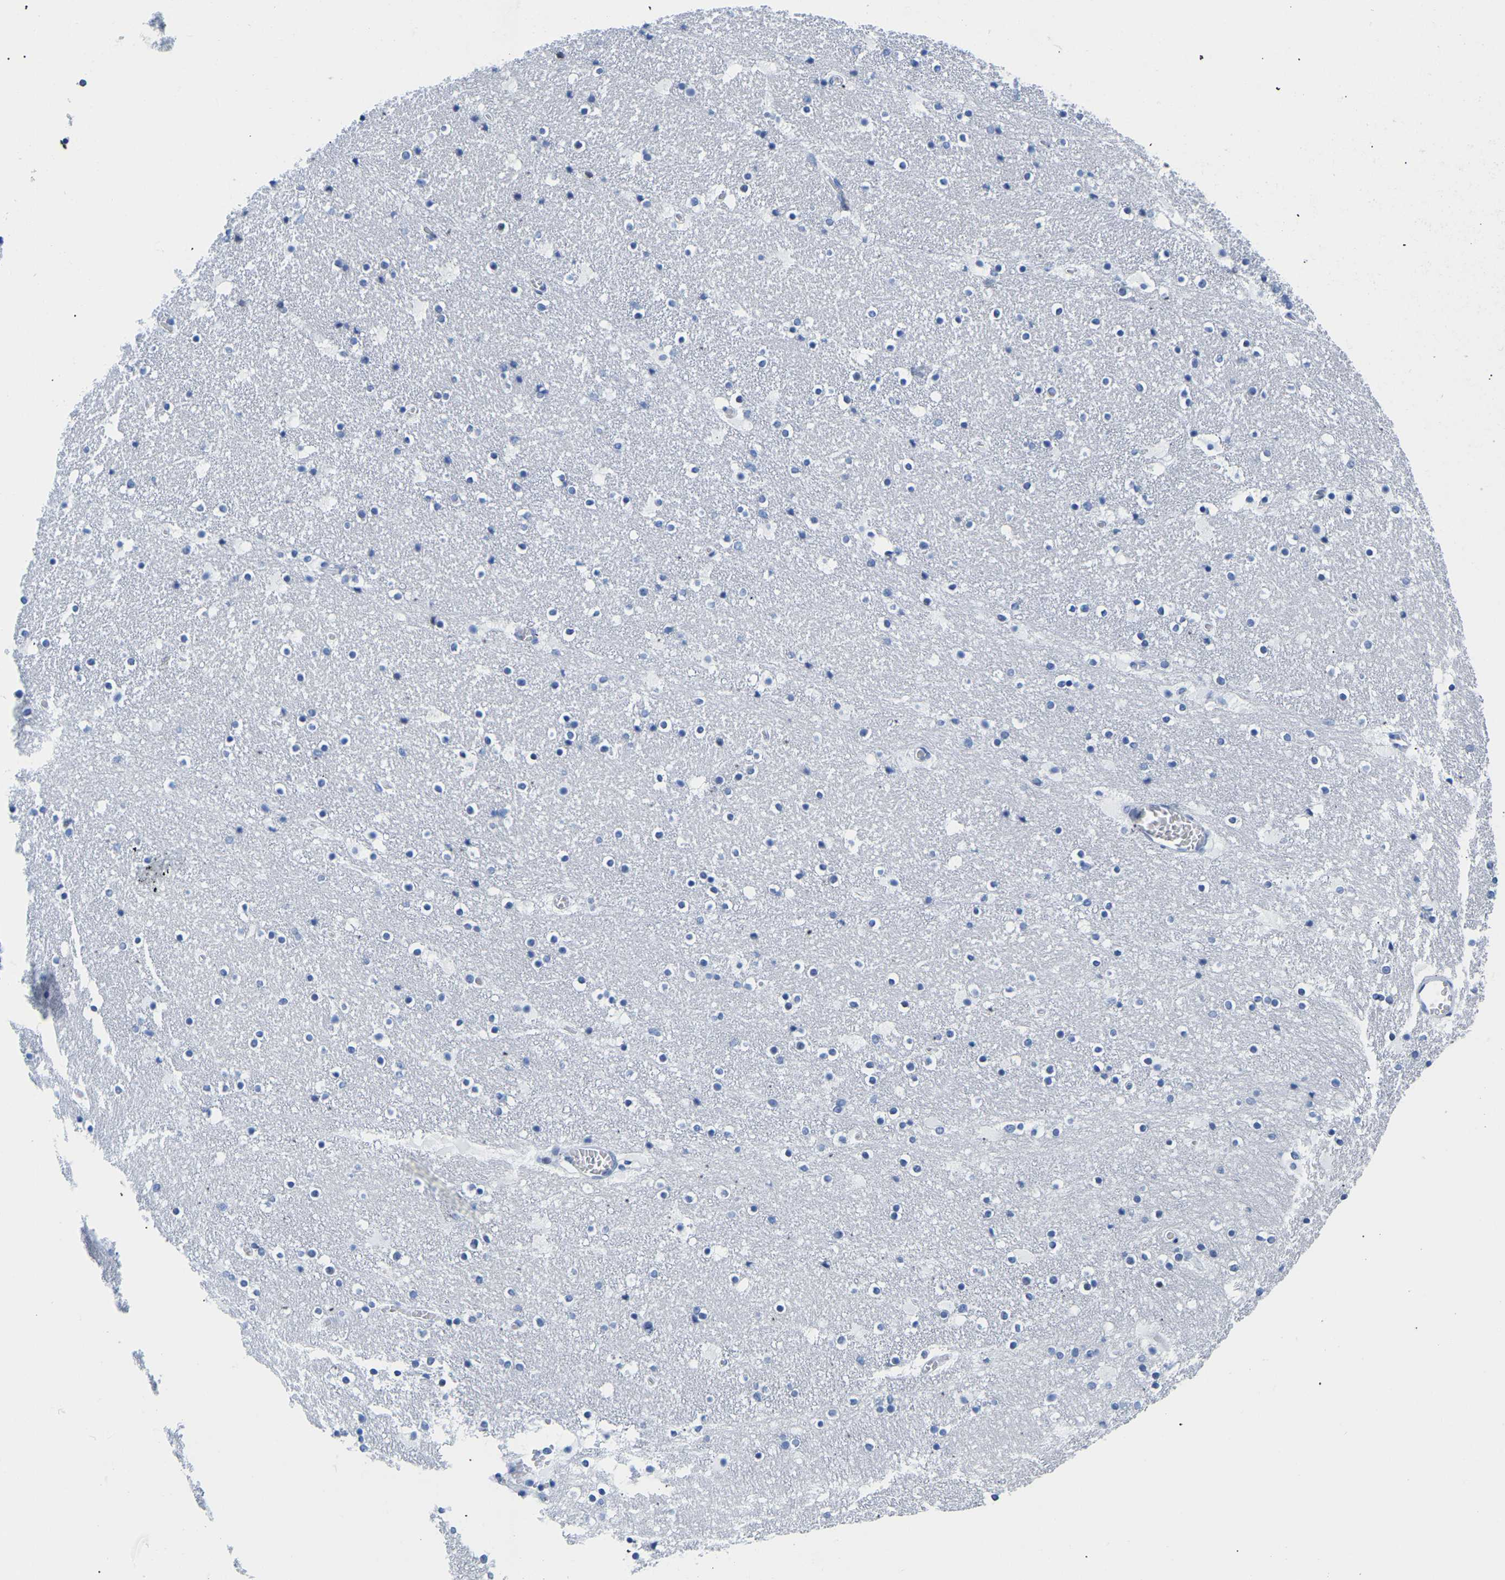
{"staining": {"intensity": "negative", "quantity": "none", "location": "none"}, "tissue": "caudate", "cell_type": "Glial cells", "image_type": "normal", "snomed": [{"axis": "morphology", "description": "Normal tissue, NOS"}, {"axis": "topography", "description": "Lateral ventricle wall"}], "caption": "This histopathology image is of unremarkable caudate stained with immunohistochemistry (IHC) to label a protein in brown with the nuclei are counter-stained blue. There is no staining in glial cells.", "gene": "UPK3A", "patient": {"sex": "male", "age": 45}}